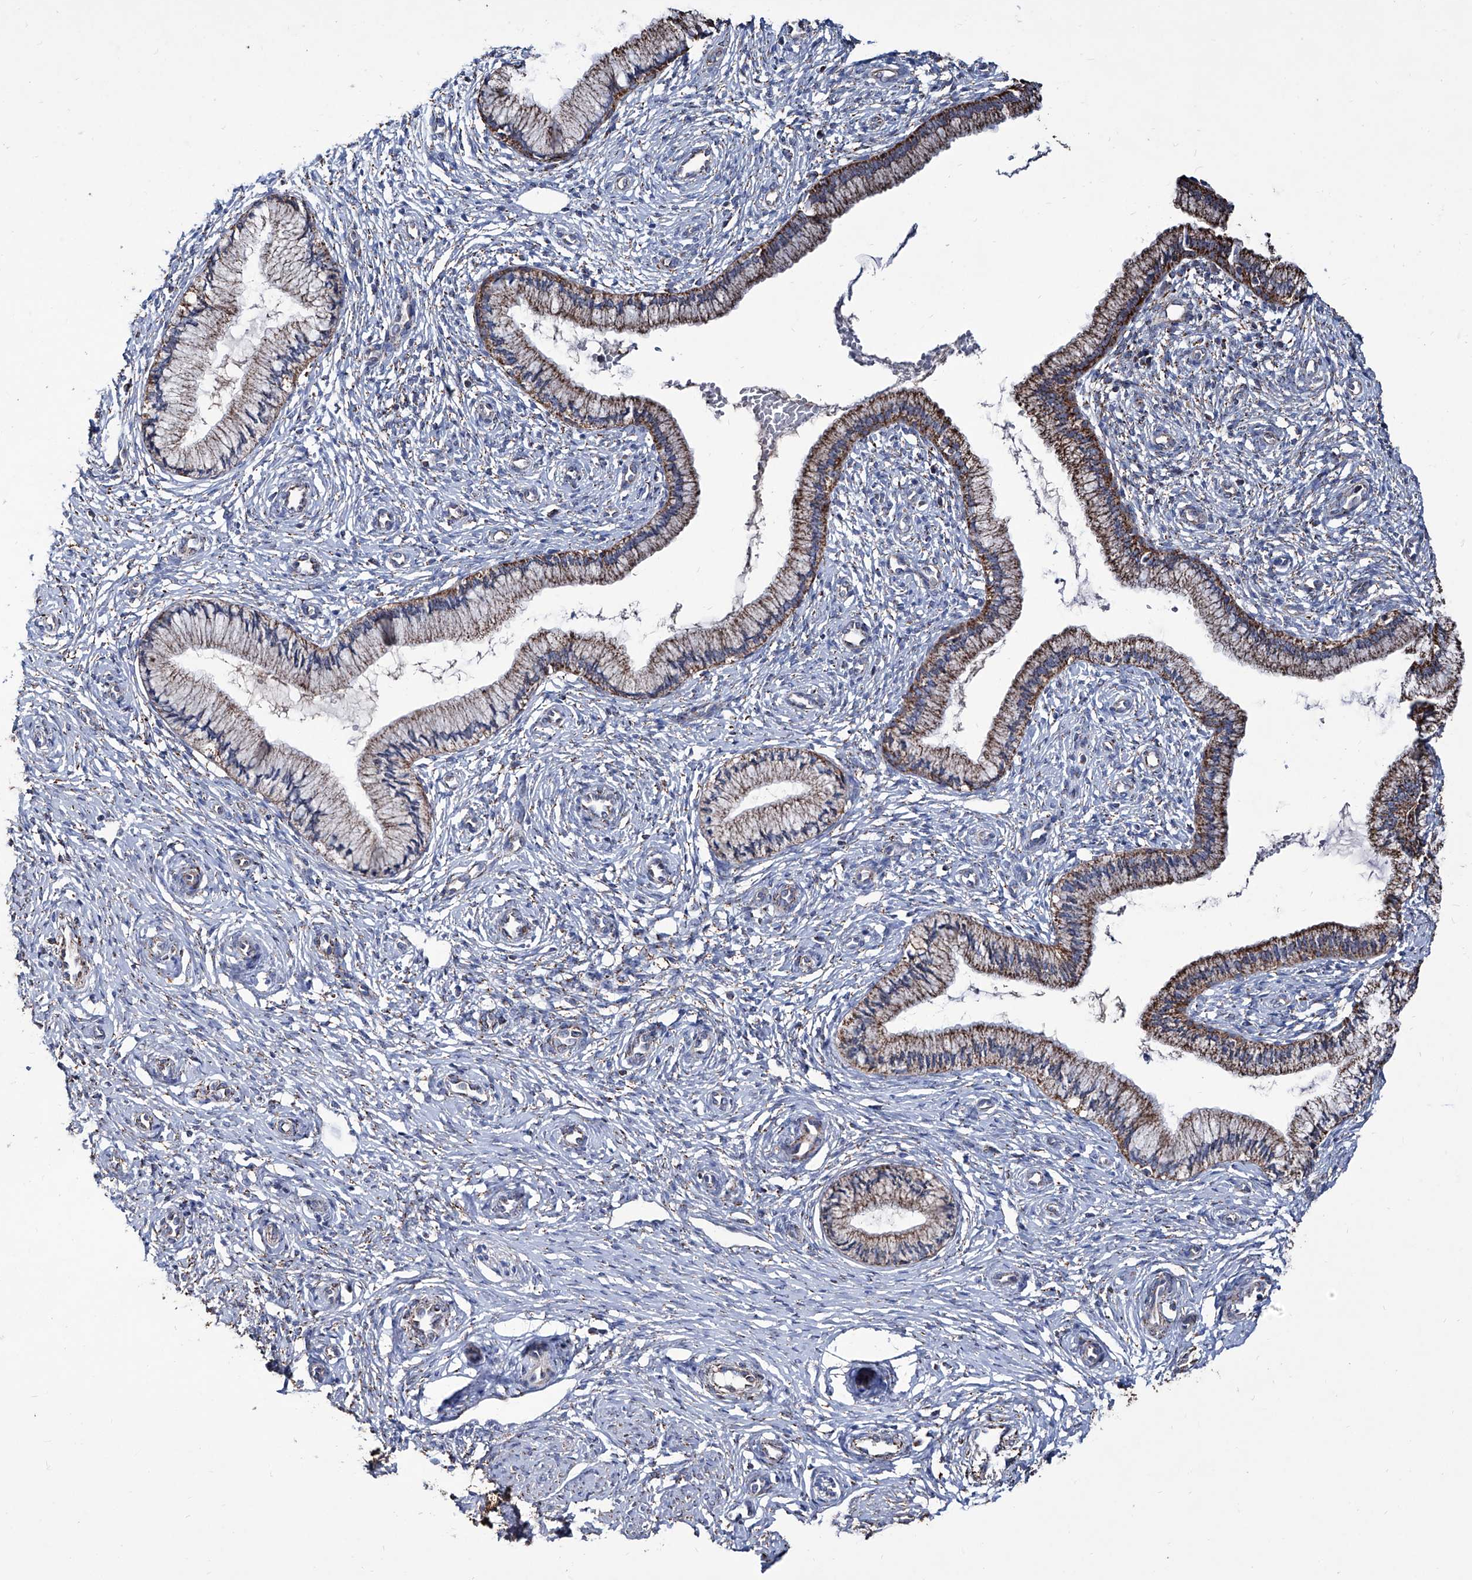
{"staining": {"intensity": "moderate", "quantity": ">75%", "location": "cytoplasmic/membranous"}, "tissue": "cervix", "cell_type": "Glandular cells", "image_type": "normal", "snomed": [{"axis": "morphology", "description": "Normal tissue, NOS"}, {"axis": "topography", "description": "Cervix"}], "caption": "Immunohistochemical staining of normal human cervix displays medium levels of moderate cytoplasmic/membranous expression in about >75% of glandular cells.", "gene": "NHS", "patient": {"sex": "female", "age": 27}}